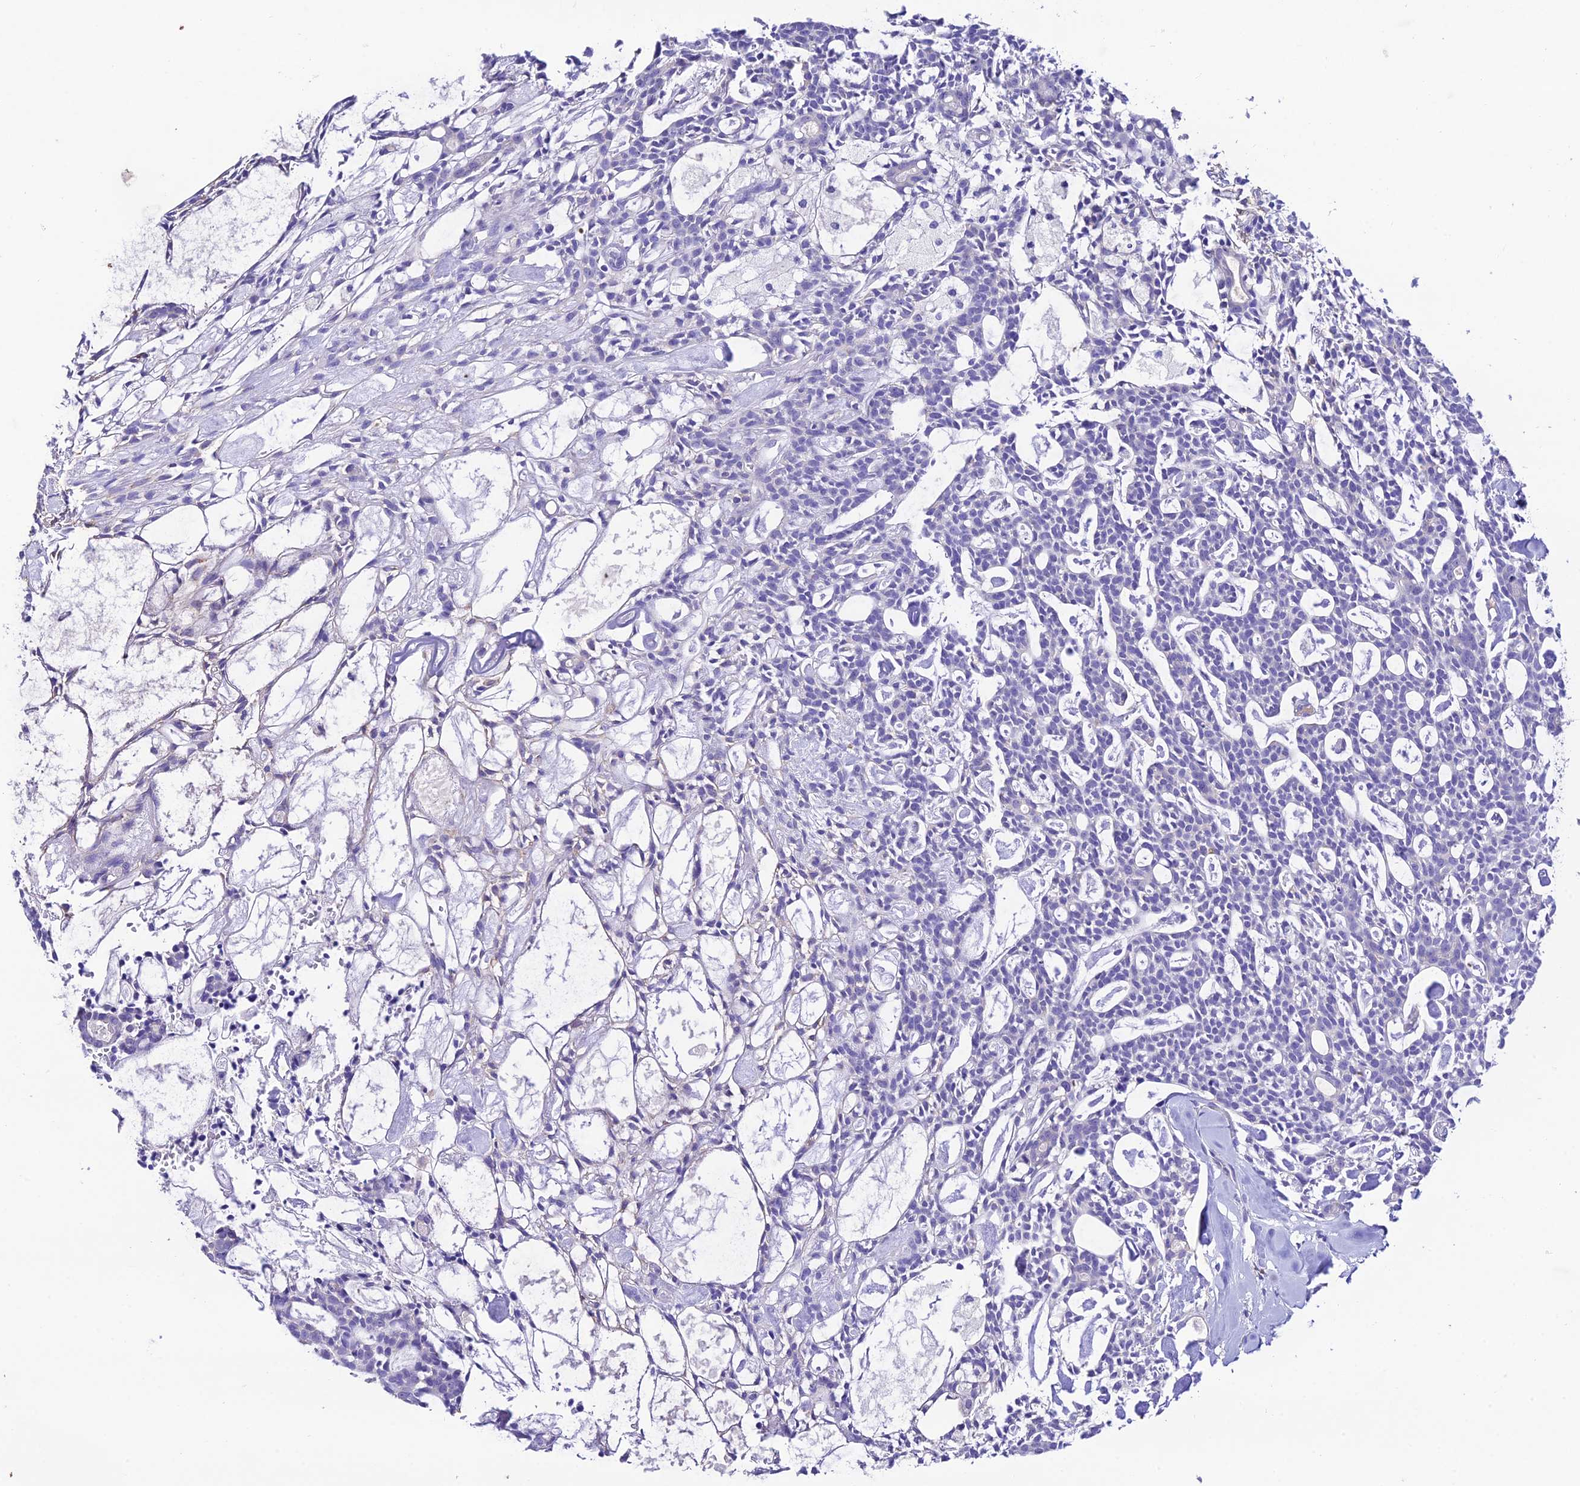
{"staining": {"intensity": "negative", "quantity": "none", "location": "none"}, "tissue": "head and neck cancer", "cell_type": "Tumor cells", "image_type": "cancer", "snomed": [{"axis": "morphology", "description": "Adenocarcinoma, NOS"}, {"axis": "topography", "description": "Salivary gland"}, {"axis": "topography", "description": "Head-Neck"}], "caption": "Immunohistochemical staining of human head and neck cancer reveals no significant staining in tumor cells.", "gene": "NLRP6", "patient": {"sex": "male", "age": 55}}